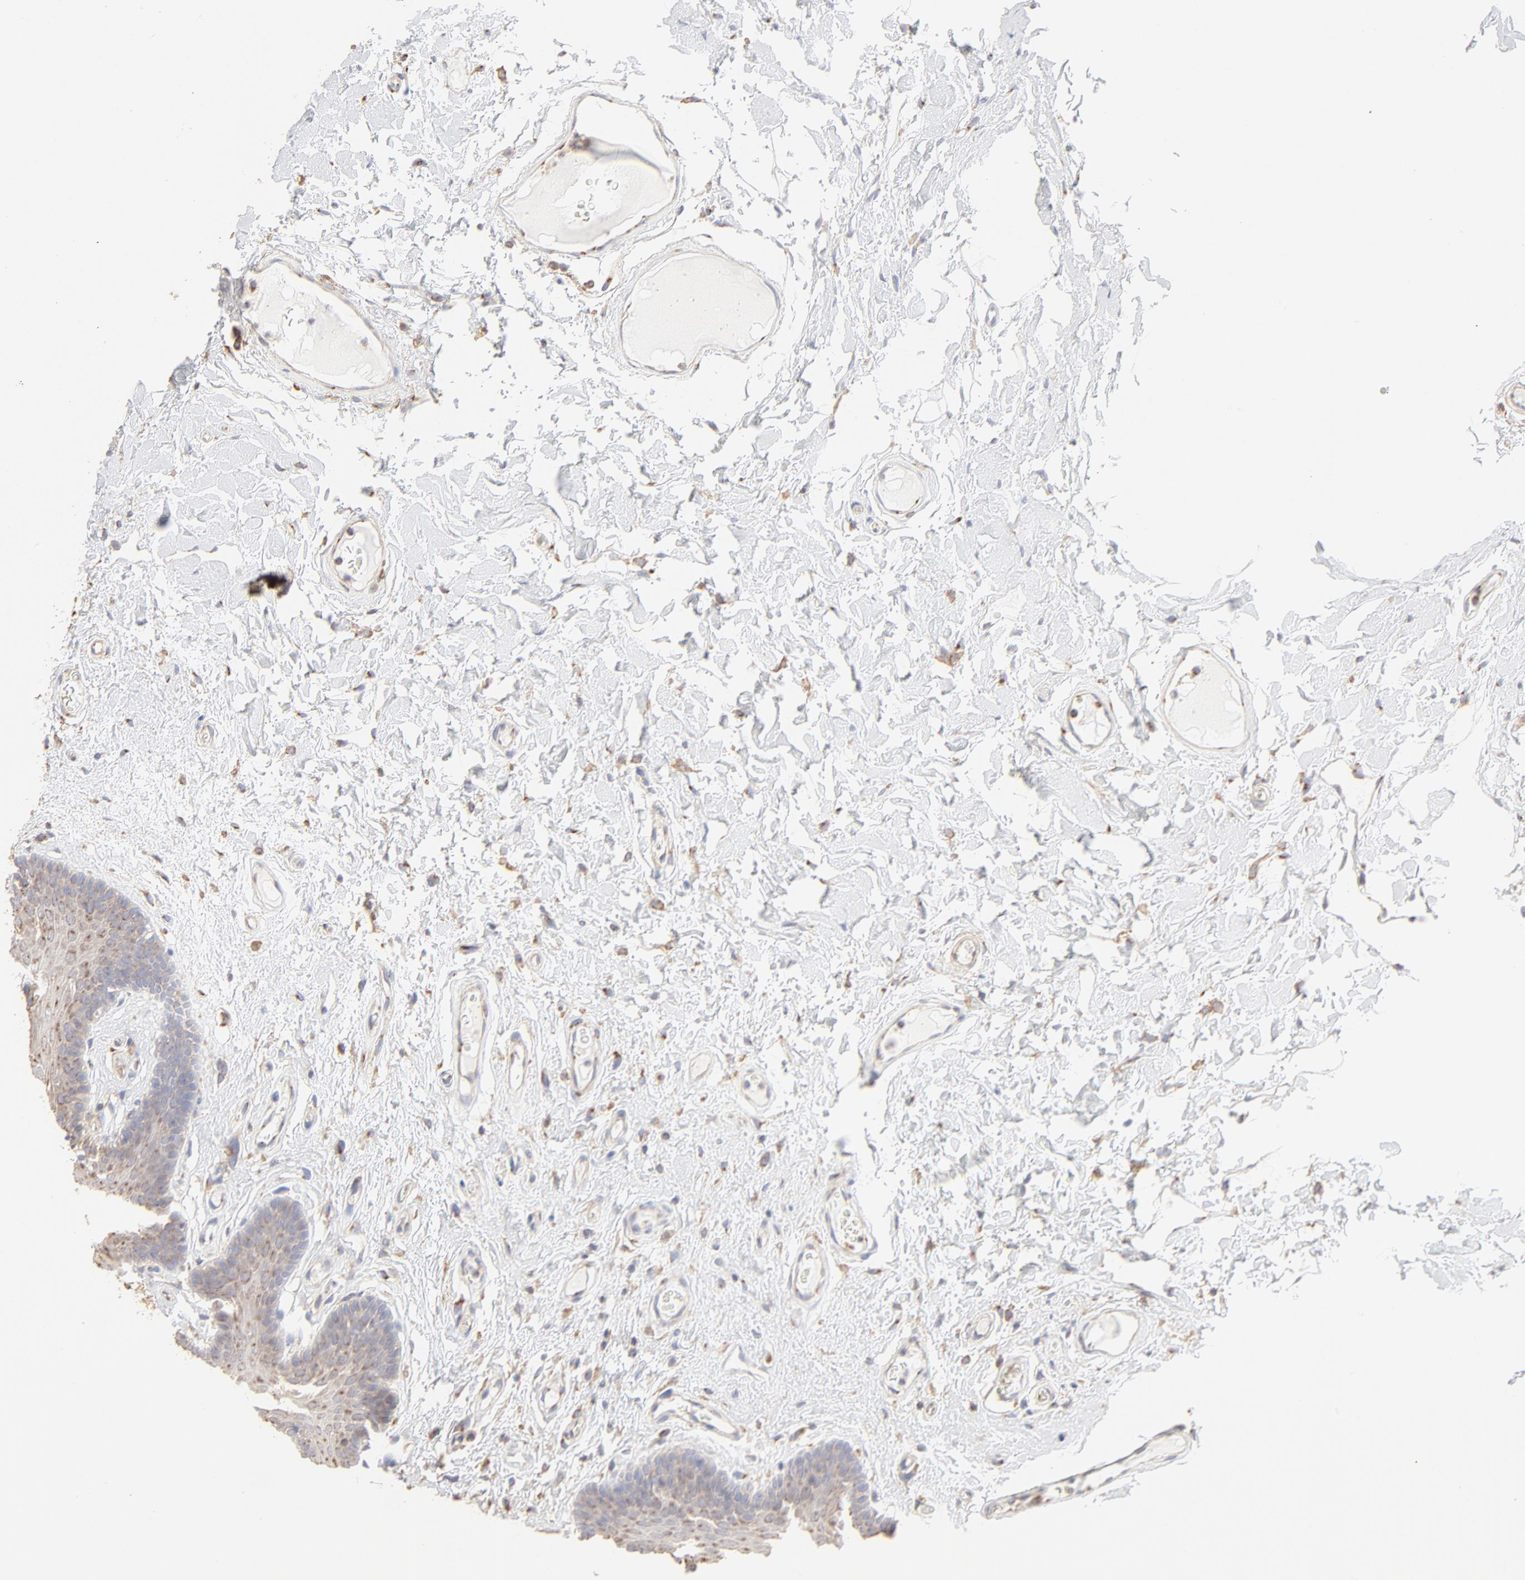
{"staining": {"intensity": "moderate", "quantity": "25%-75%", "location": "cytoplasmic/membranous"}, "tissue": "oral mucosa", "cell_type": "Squamous epithelial cells", "image_type": "normal", "snomed": [{"axis": "morphology", "description": "Normal tissue, NOS"}, {"axis": "morphology", "description": "Squamous cell carcinoma, NOS"}, {"axis": "topography", "description": "Skeletal muscle"}, {"axis": "topography", "description": "Oral tissue"}, {"axis": "topography", "description": "Head-Neck"}], "caption": "Immunohistochemical staining of benign oral mucosa shows moderate cytoplasmic/membranous protein positivity in approximately 25%-75% of squamous epithelial cells.", "gene": "CLTB", "patient": {"sex": "male", "age": 71}}